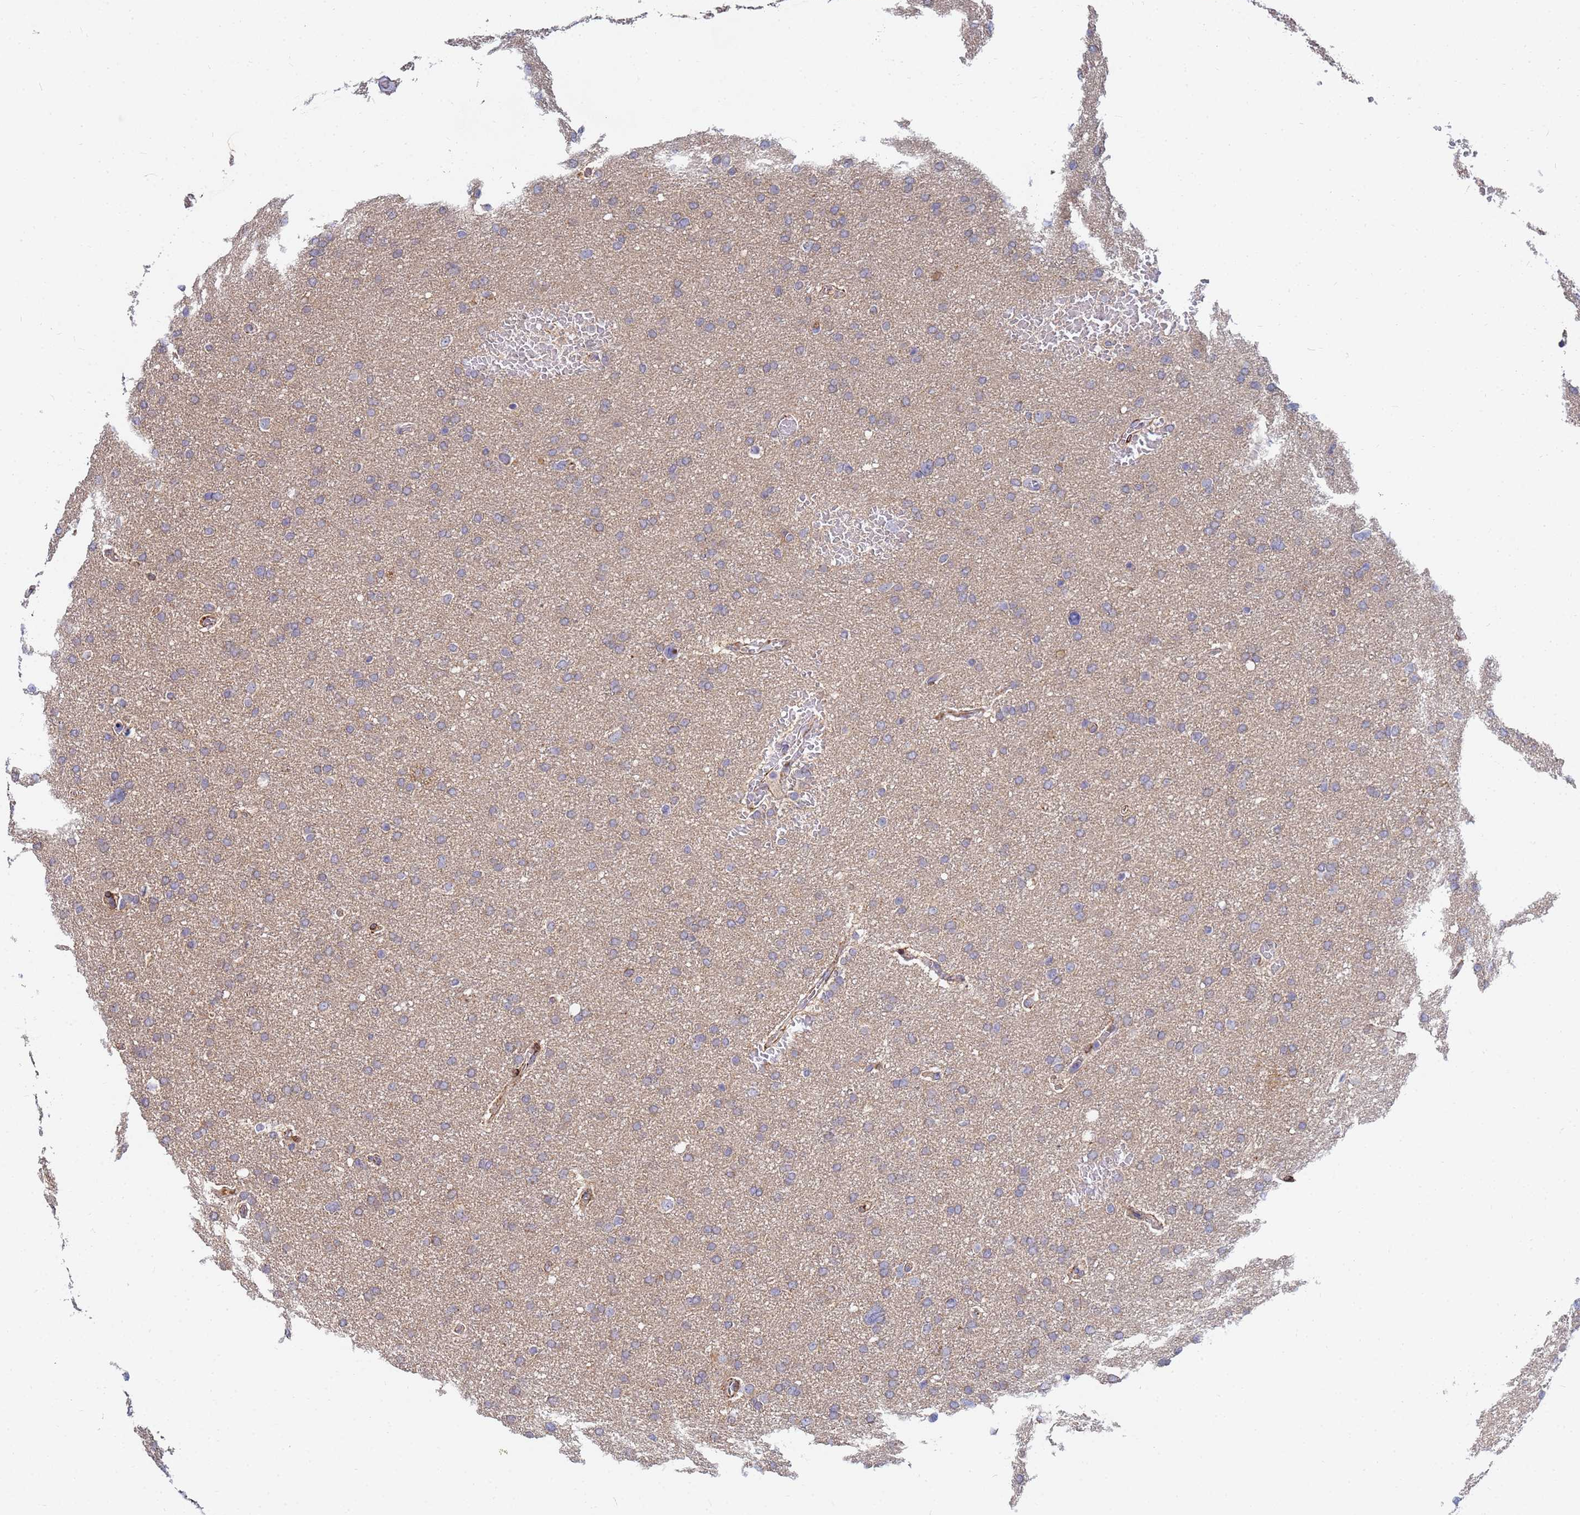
{"staining": {"intensity": "weak", "quantity": "<25%", "location": "cytoplasmic/membranous"}, "tissue": "glioma", "cell_type": "Tumor cells", "image_type": "cancer", "snomed": [{"axis": "morphology", "description": "Glioma, malignant, High grade"}, {"axis": "topography", "description": "Cerebral cortex"}], "caption": "Photomicrograph shows no protein staining in tumor cells of malignant glioma (high-grade) tissue.", "gene": "C5orf34", "patient": {"sex": "female", "age": 36}}